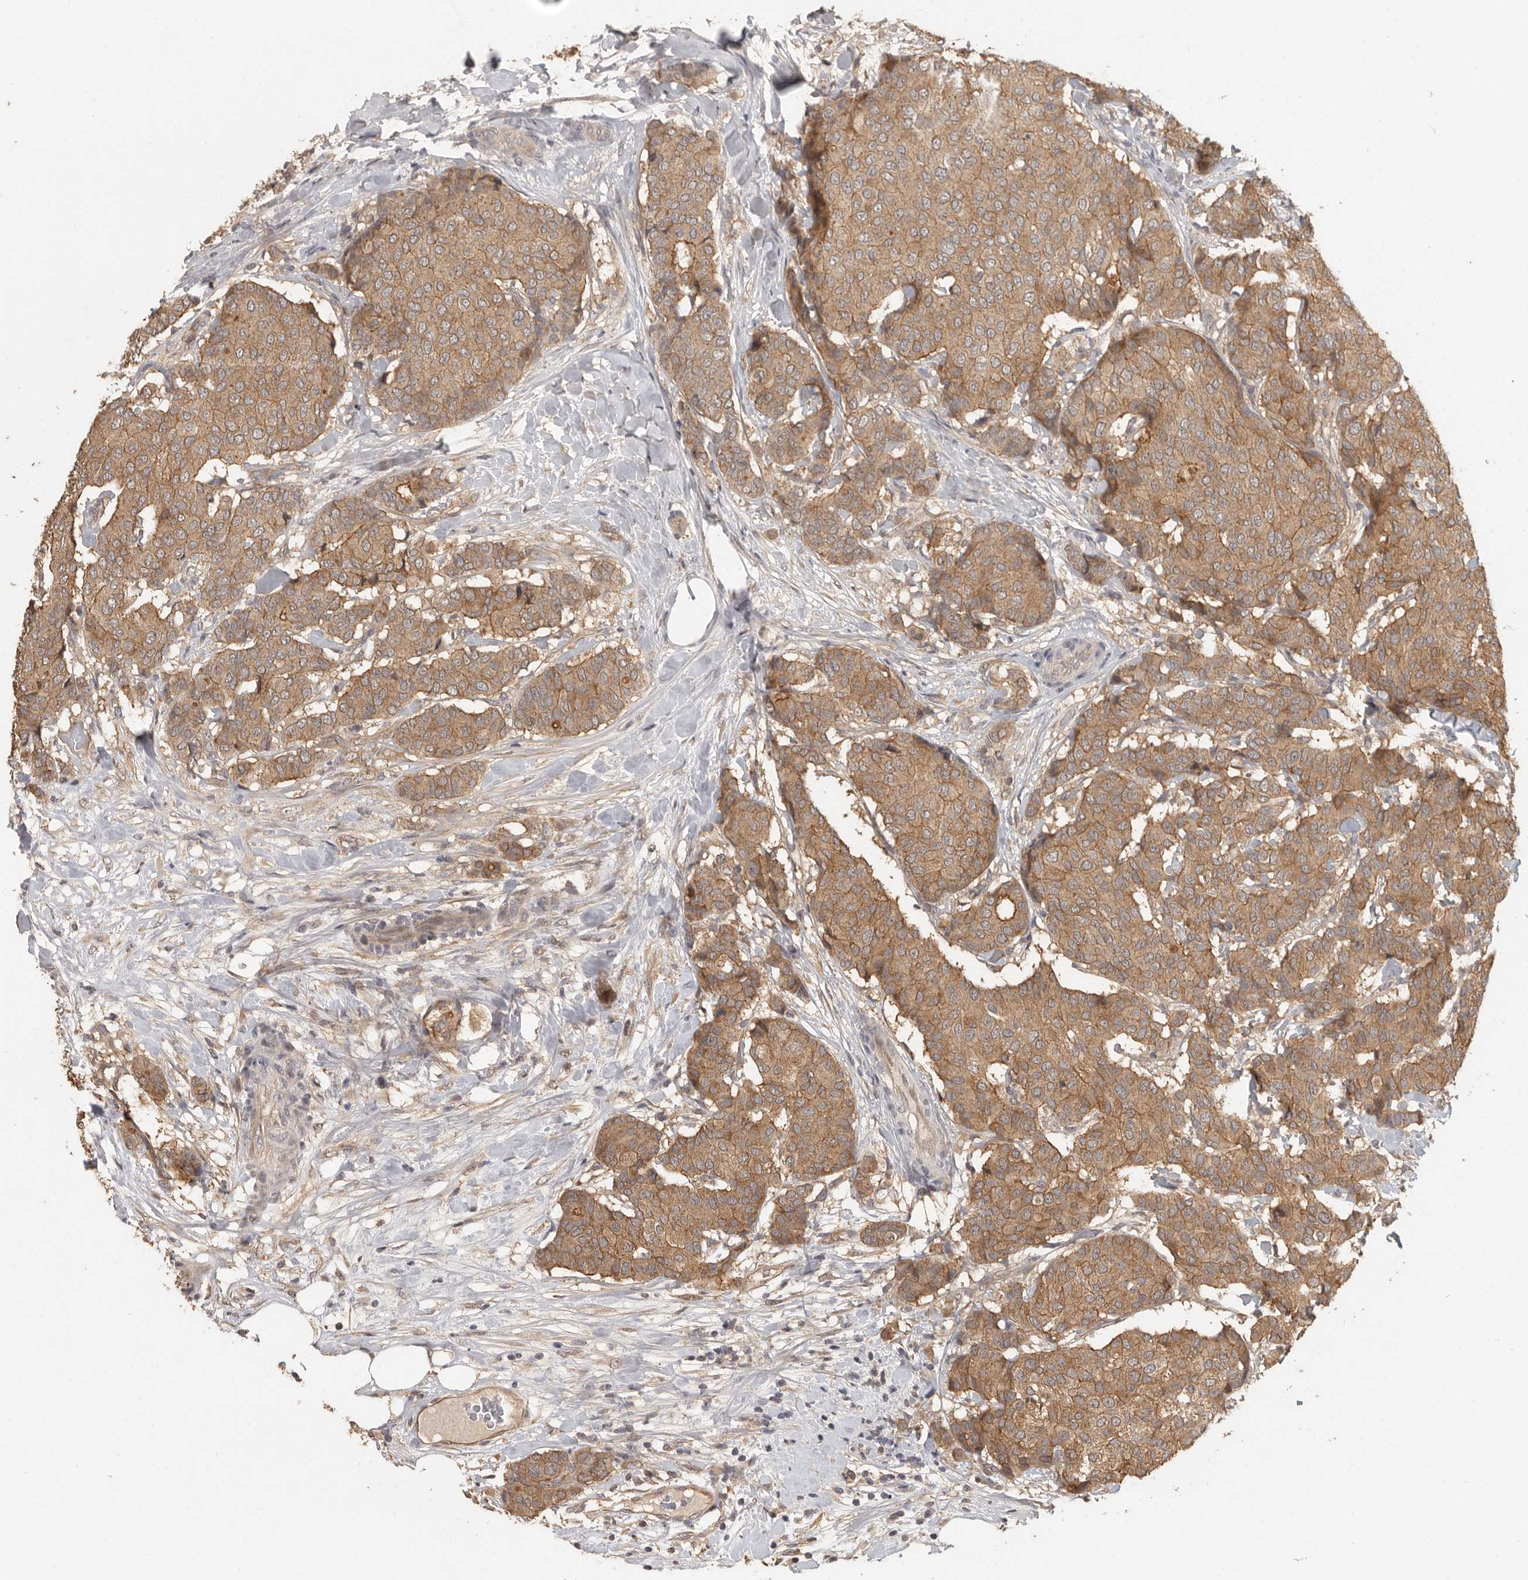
{"staining": {"intensity": "moderate", "quantity": ">75%", "location": "cytoplasmic/membranous"}, "tissue": "breast cancer", "cell_type": "Tumor cells", "image_type": "cancer", "snomed": [{"axis": "morphology", "description": "Duct carcinoma"}, {"axis": "topography", "description": "Breast"}], "caption": "Breast intraductal carcinoma stained for a protein exhibits moderate cytoplasmic/membranous positivity in tumor cells.", "gene": "BAIAP2", "patient": {"sex": "female", "age": 75}}